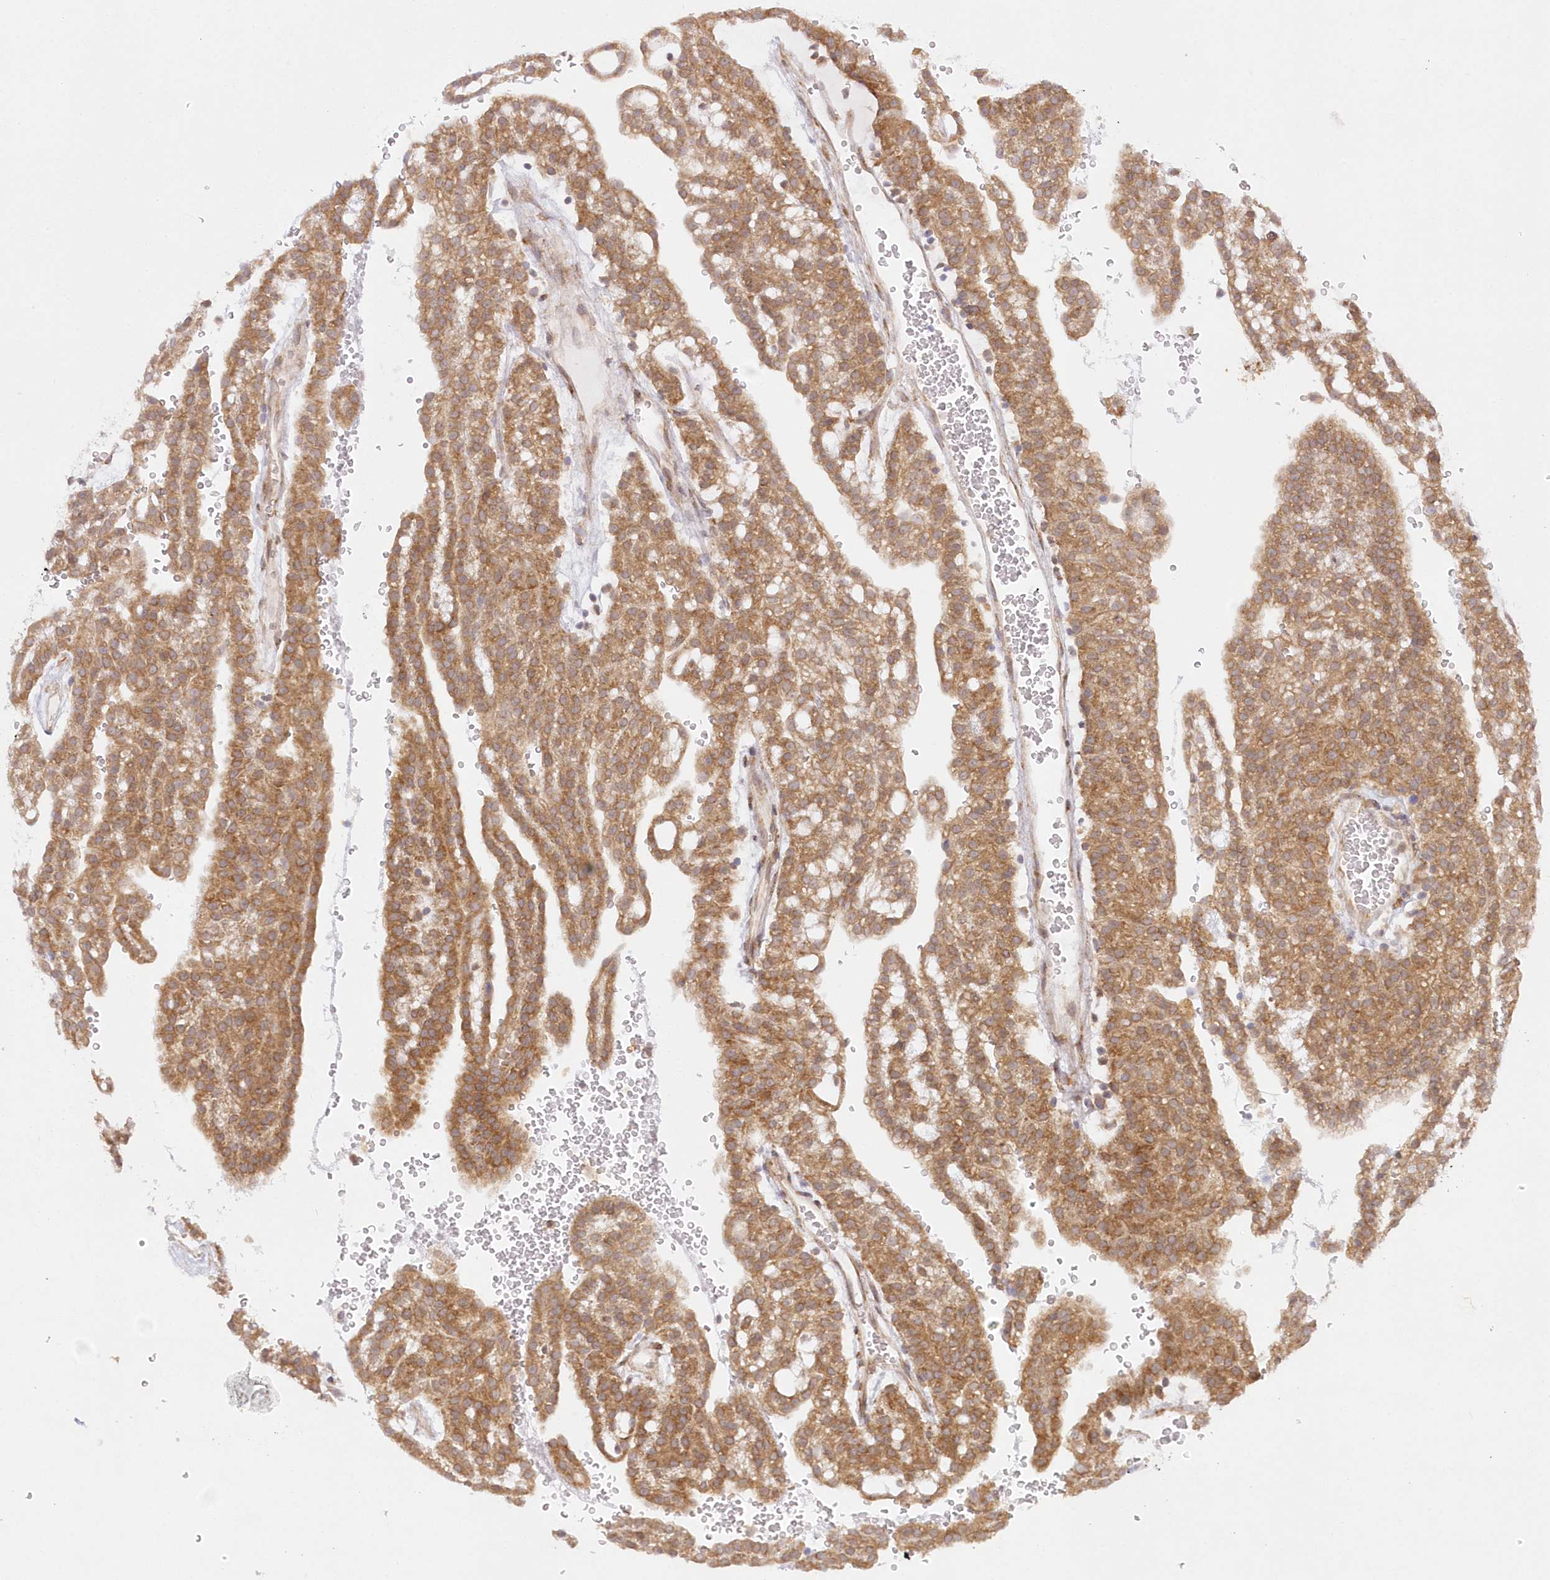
{"staining": {"intensity": "moderate", "quantity": ">75%", "location": "cytoplasmic/membranous"}, "tissue": "renal cancer", "cell_type": "Tumor cells", "image_type": "cancer", "snomed": [{"axis": "morphology", "description": "Adenocarcinoma, NOS"}, {"axis": "topography", "description": "Kidney"}], "caption": "IHC of renal cancer (adenocarcinoma) displays medium levels of moderate cytoplasmic/membranous staining in about >75% of tumor cells.", "gene": "RNPEP", "patient": {"sex": "male", "age": 63}}